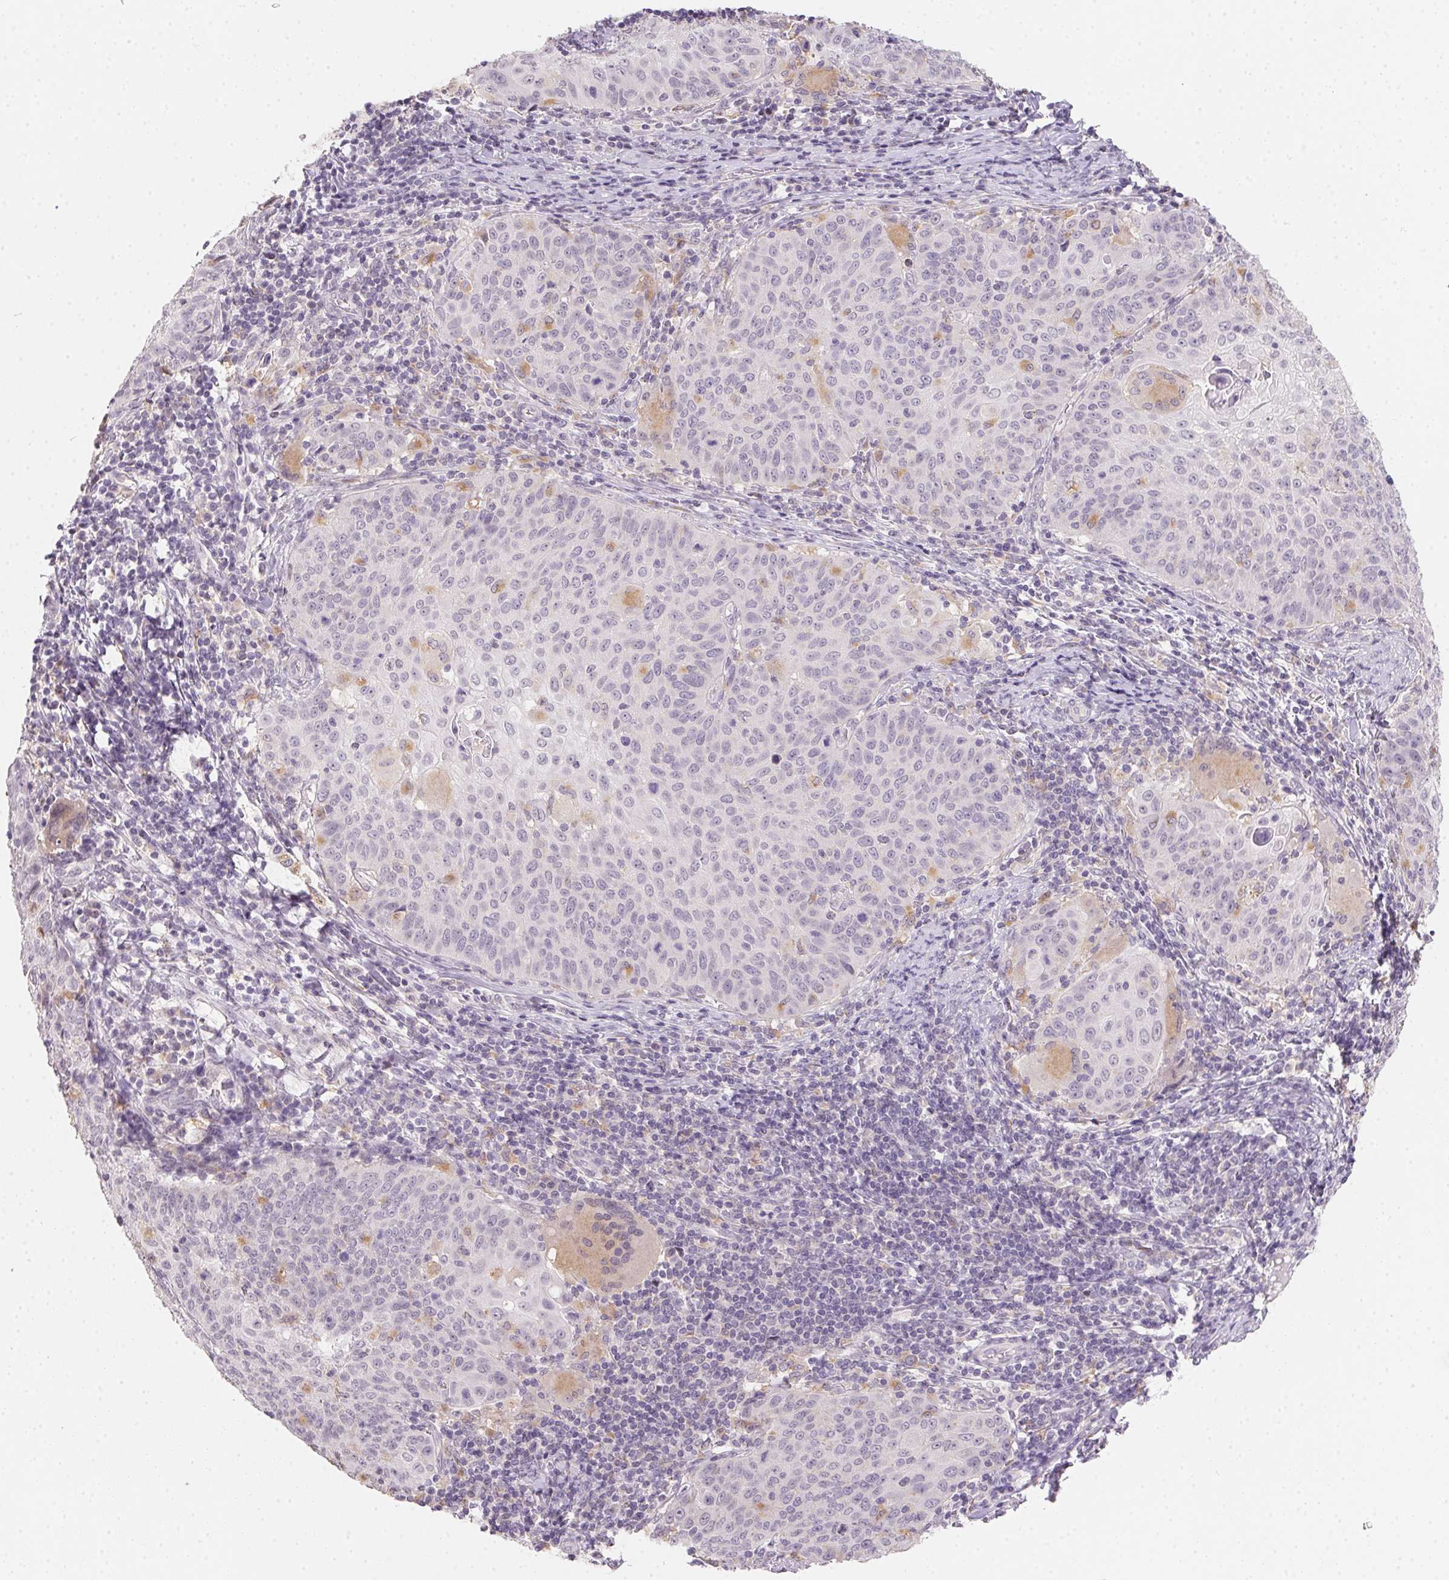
{"staining": {"intensity": "negative", "quantity": "none", "location": "none"}, "tissue": "cervical cancer", "cell_type": "Tumor cells", "image_type": "cancer", "snomed": [{"axis": "morphology", "description": "Squamous cell carcinoma, NOS"}, {"axis": "topography", "description": "Cervix"}], "caption": "There is no significant positivity in tumor cells of squamous cell carcinoma (cervical). The staining was performed using DAB to visualize the protein expression in brown, while the nuclei were stained in blue with hematoxylin (Magnification: 20x).", "gene": "SLC6A18", "patient": {"sex": "female", "age": 65}}